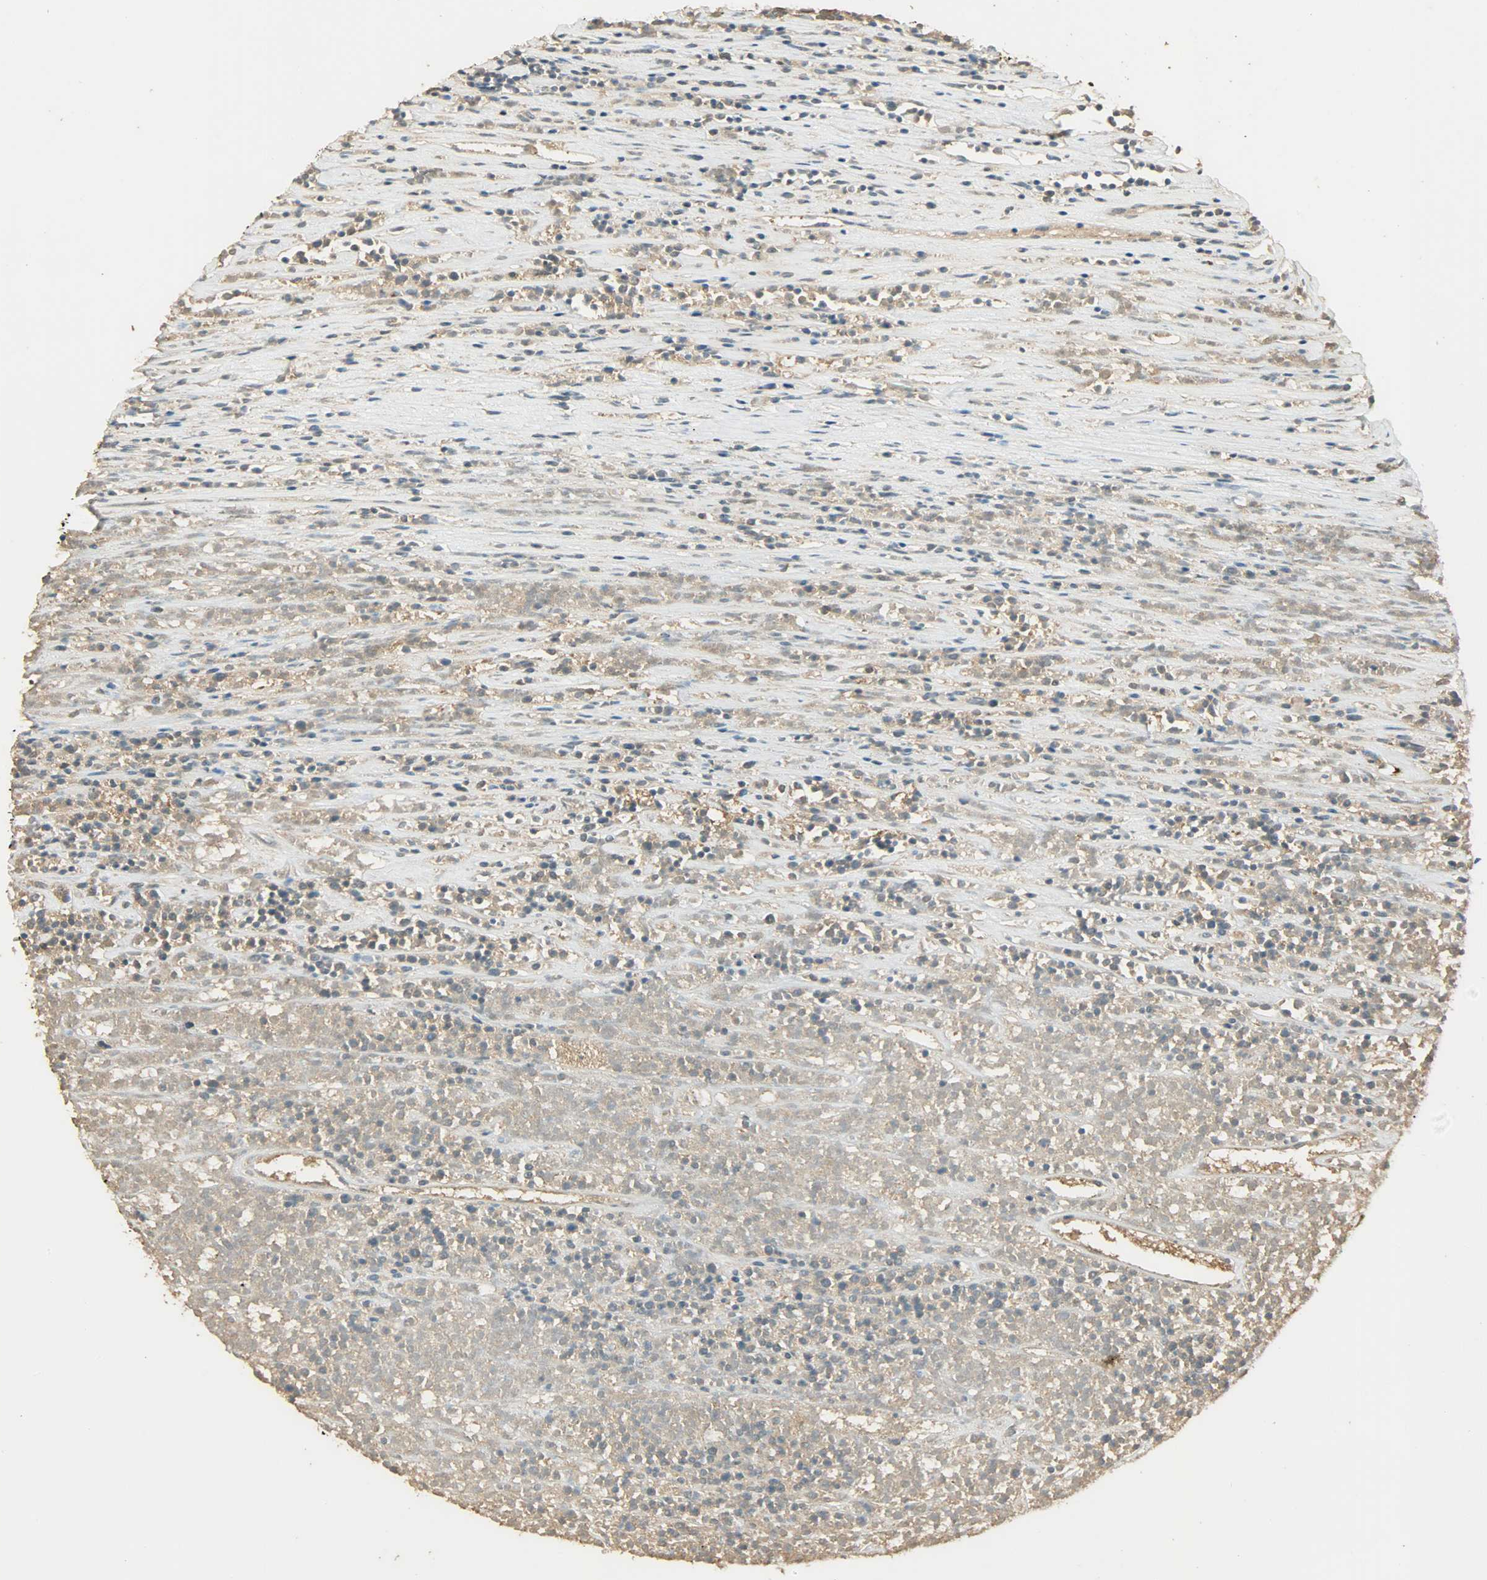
{"staining": {"intensity": "negative", "quantity": "none", "location": "none"}, "tissue": "lymphoma", "cell_type": "Tumor cells", "image_type": "cancer", "snomed": [{"axis": "morphology", "description": "Malignant lymphoma, non-Hodgkin's type, High grade"}, {"axis": "topography", "description": "Lymph node"}], "caption": "A photomicrograph of human high-grade malignant lymphoma, non-Hodgkin's type is negative for staining in tumor cells.", "gene": "PRMT5", "patient": {"sex": "female", "age": 73}}